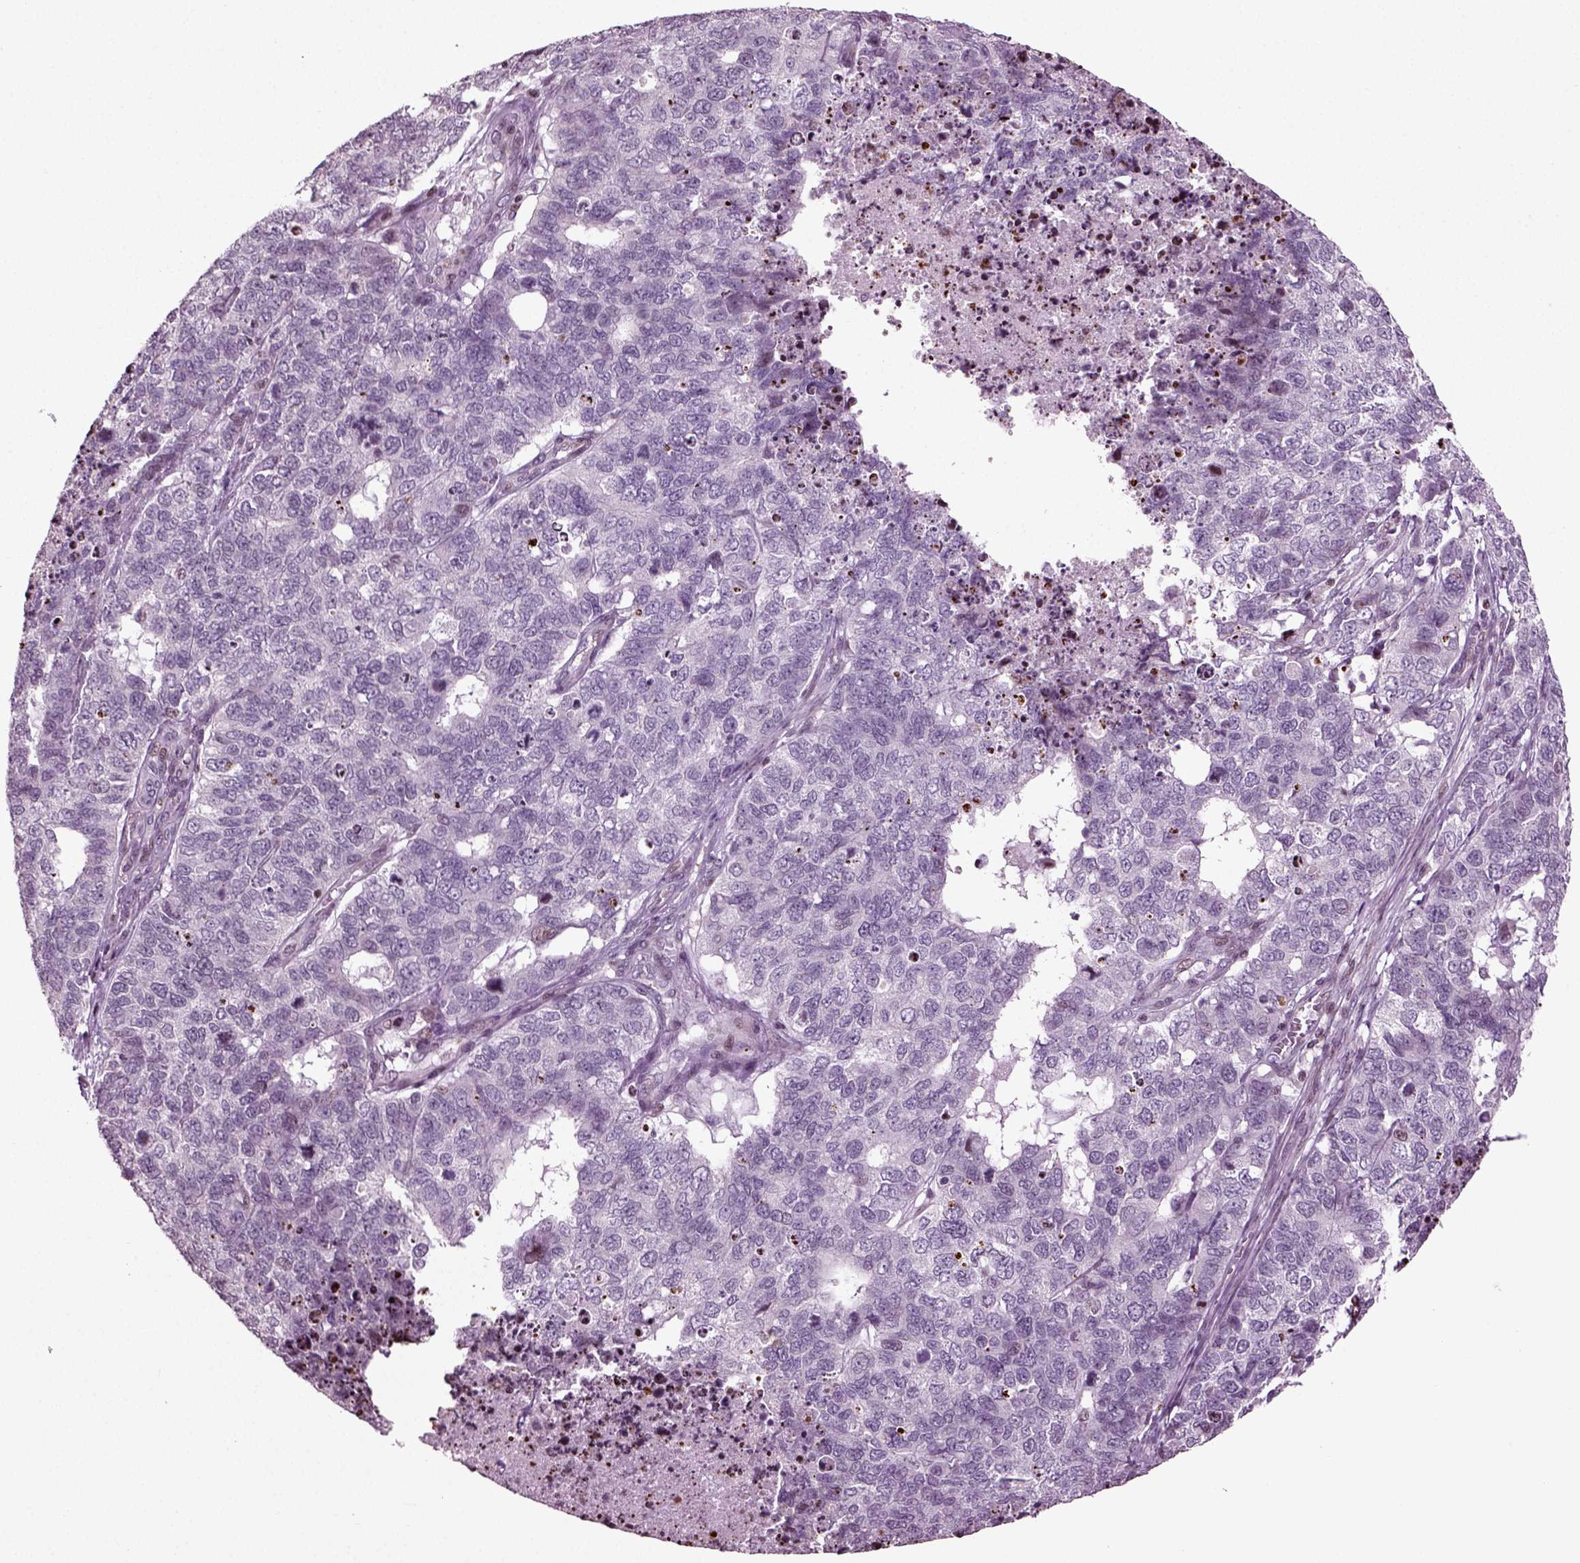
{"staining": {"intensity": "negative", "quantity": "none", "location": "none"}, "tissue": "cervical cancer", "cell_type": "Tumor cells", "image_type": "cancer", "snomed": [{"axis": "morphology", "description": "Squamous cell carcinoma, NOS"}, {"axis": "topography", "description": "Cervix"}], "caption": "IHC of squamous cell carcinoma (cervical) displays no expression in tumor cells. (Brightfield microscopy of DAB (3,3'-diaminobenzidine) IHC at high magnification).", "gene": "HEYL", "patient": {"sex": "female", "age": 63}}